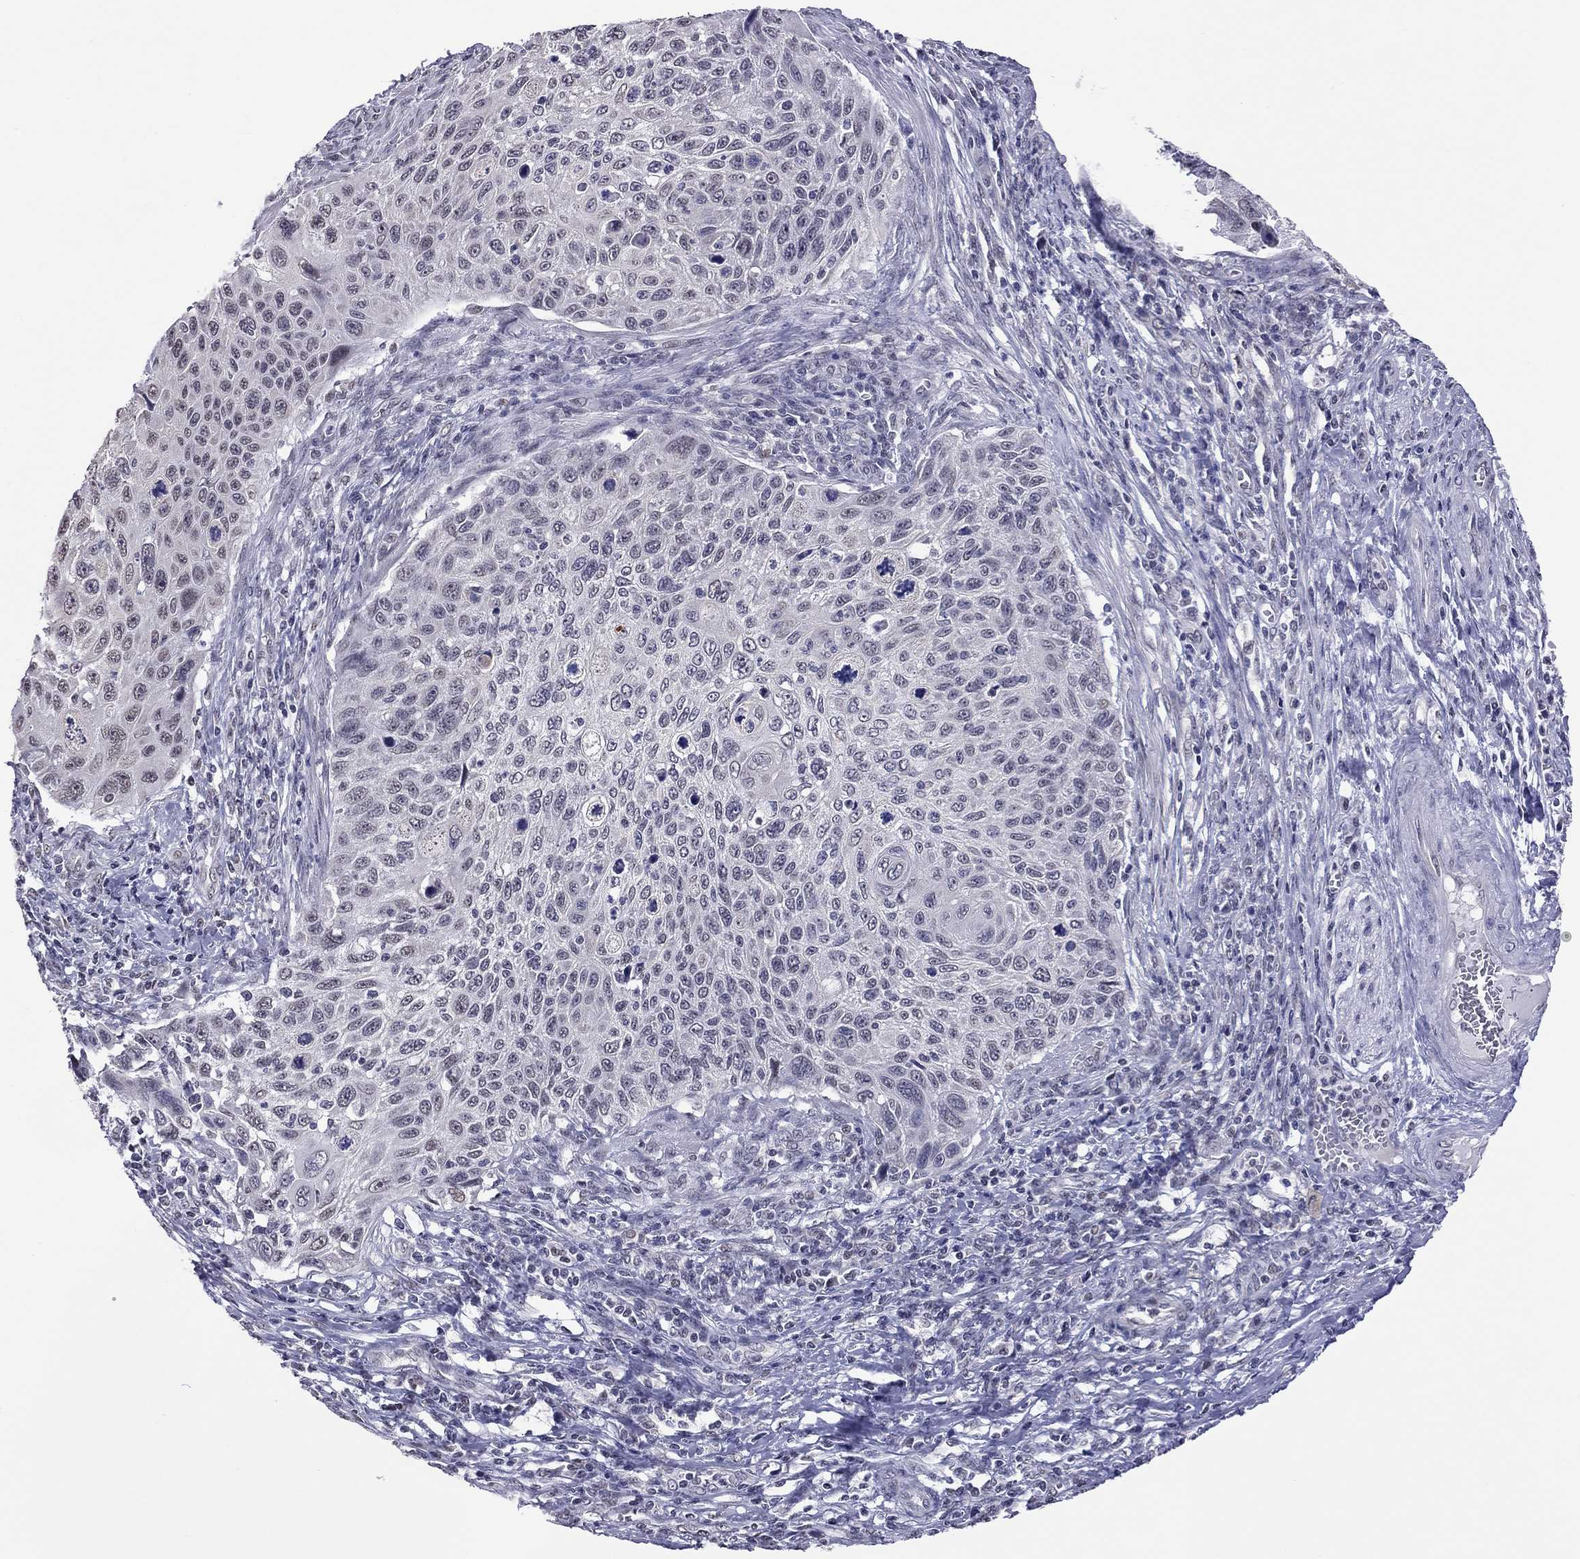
{"staining": {"intensity": "negative", "quantity": "none", "location": "none"}, "tissue": "cervical cancer", "cell_type": "Tumor cells", "image_type": "cancer", "snomed": [{"axis": "morphology", "description": "Squamous cell carcinoma, NOS"}, {"axis": "topography", "description": "Cervix"}], "caption": "Photomicrograph shows no significant protein positivity in tumor cells of cervical cancer.", "gene": "PPP1R3A", "patient": {"sex": "female", "age": 70}}